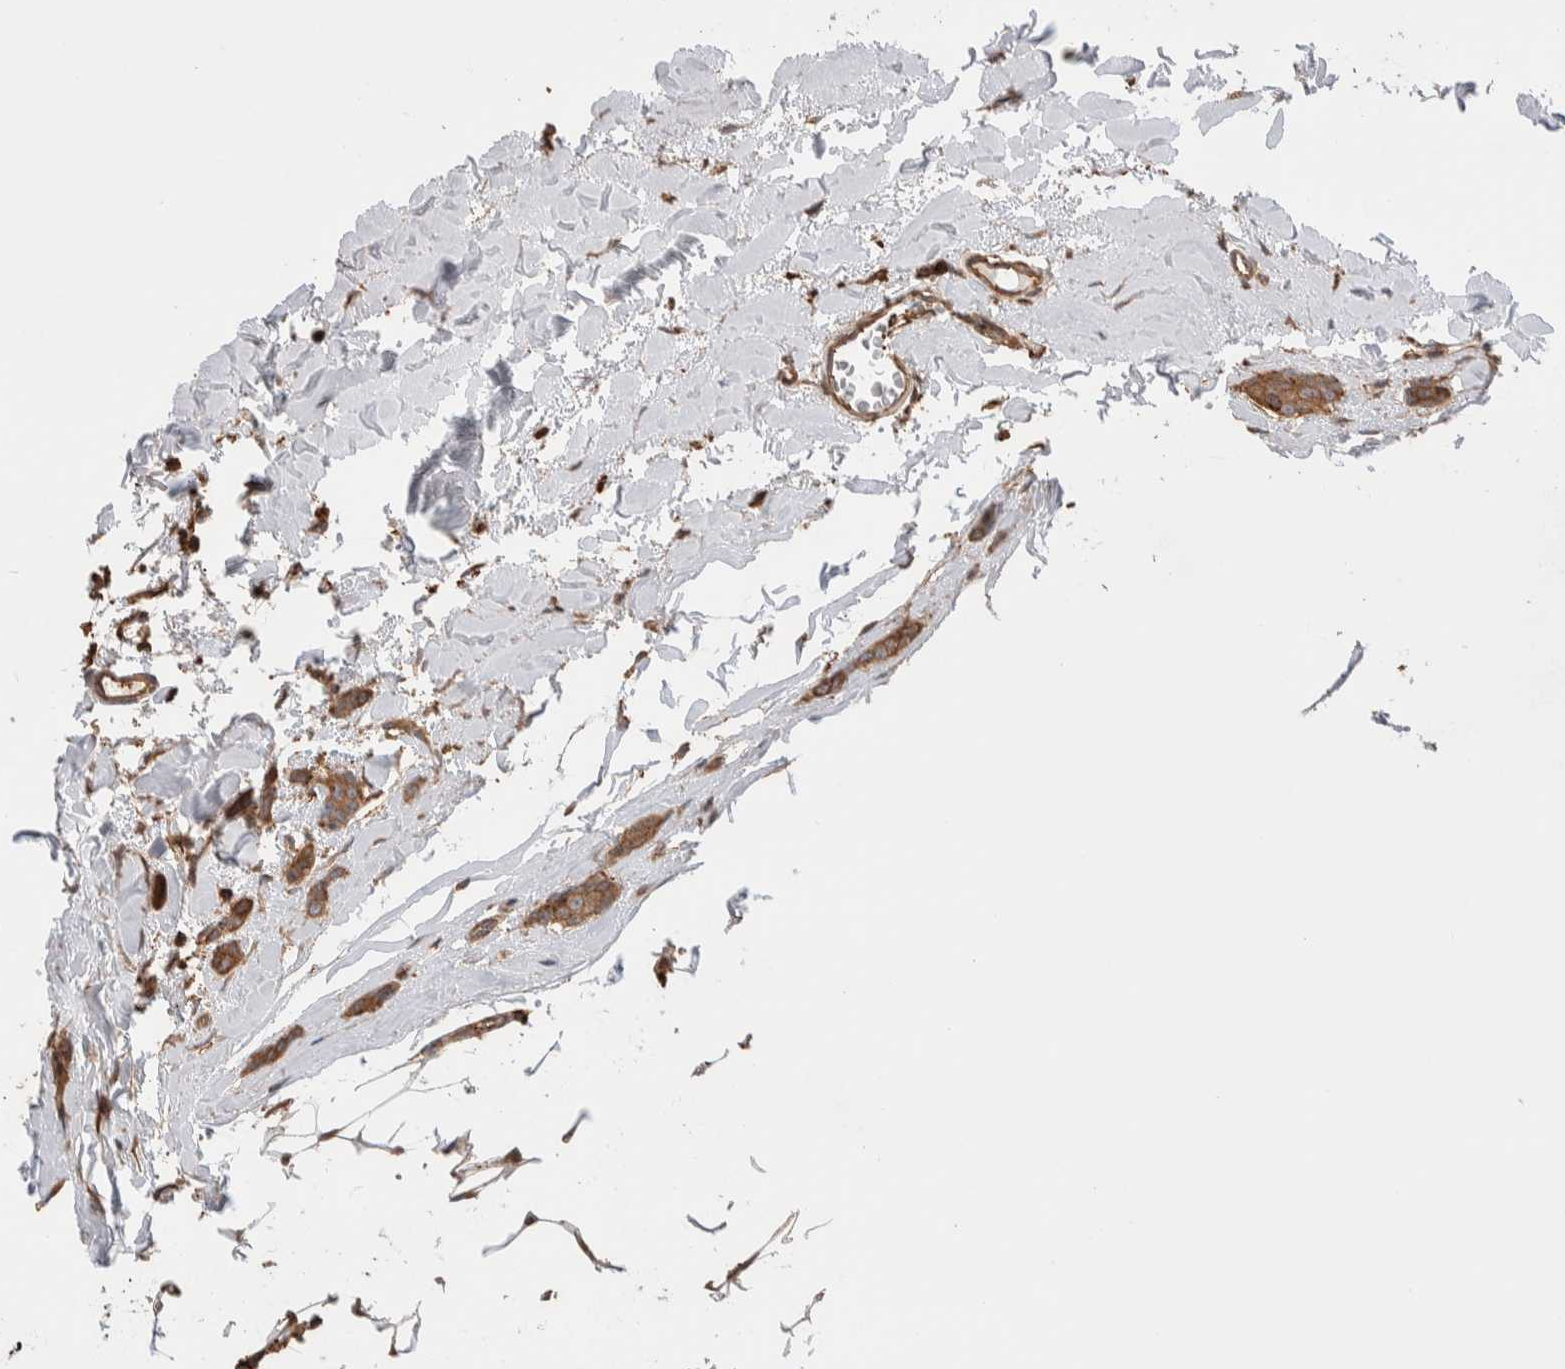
{"staining": {"intensity": "moderate", "quantity": ">75%", "location": "cytoplasmic/membranous"}, "tissue": "breast cancer", "cell_type": "Tumor cells", "image_type": "cancer", "snomed": [{"axis": "morphology", "description": "Lobular carcinoma"}, {"axis": "topography", "description": "Skin"}, {"axis": "topography", "description": "Breast"}], "caption": "This is an image of IHC staining of lobular carcinoma (breast), which shows moderate expression in the cytoplasmic/membranous of tumor cells.", "gene": "ZNF704", "patient": {"sex": "female", "age": 46}}